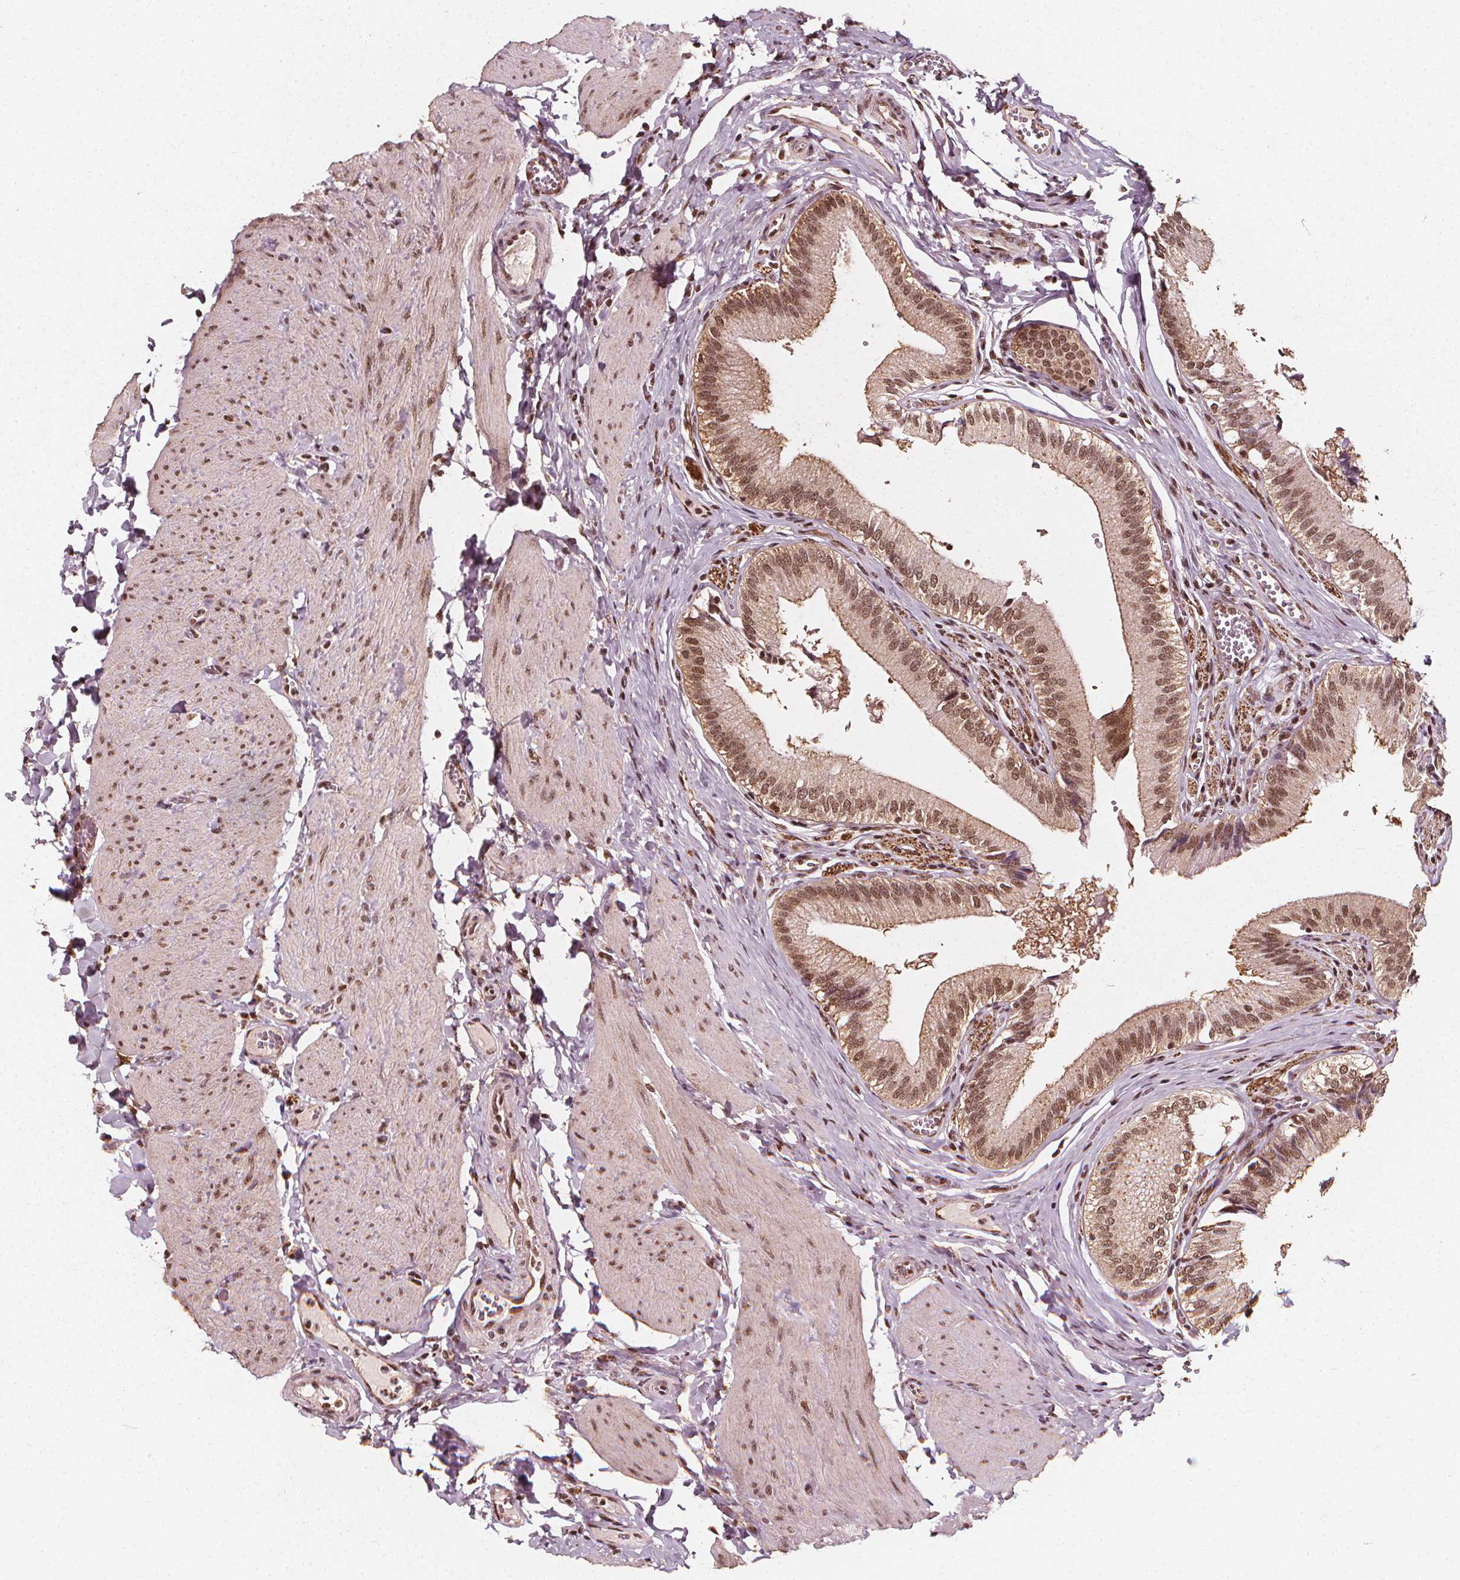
{"staining": {"intensity": "moderate", "quantity": ">75%", "location": "cytoplasmic/membranous,nuclear"}, "tissue": "gallbladder", "cell_type": "Glandular cells", "image_type": "normal", "snomed": [{"axis": "morphology", "description": "Normal tissue, NOS"}, {"axis": "topography", "description": "Gallbladder"}, {"axis": "topography", "description": "Peripheral nerve tissue"}], "caption": "A micrograph showing moderate cytoplasmic/membranous,nuclear positivity in approximately >75% of glandular cells in benign gallbladder, as visualized by brown immunohistochemical staining.", "gene": "SMN1", "patient": {"sex": "male", "age": 17}}